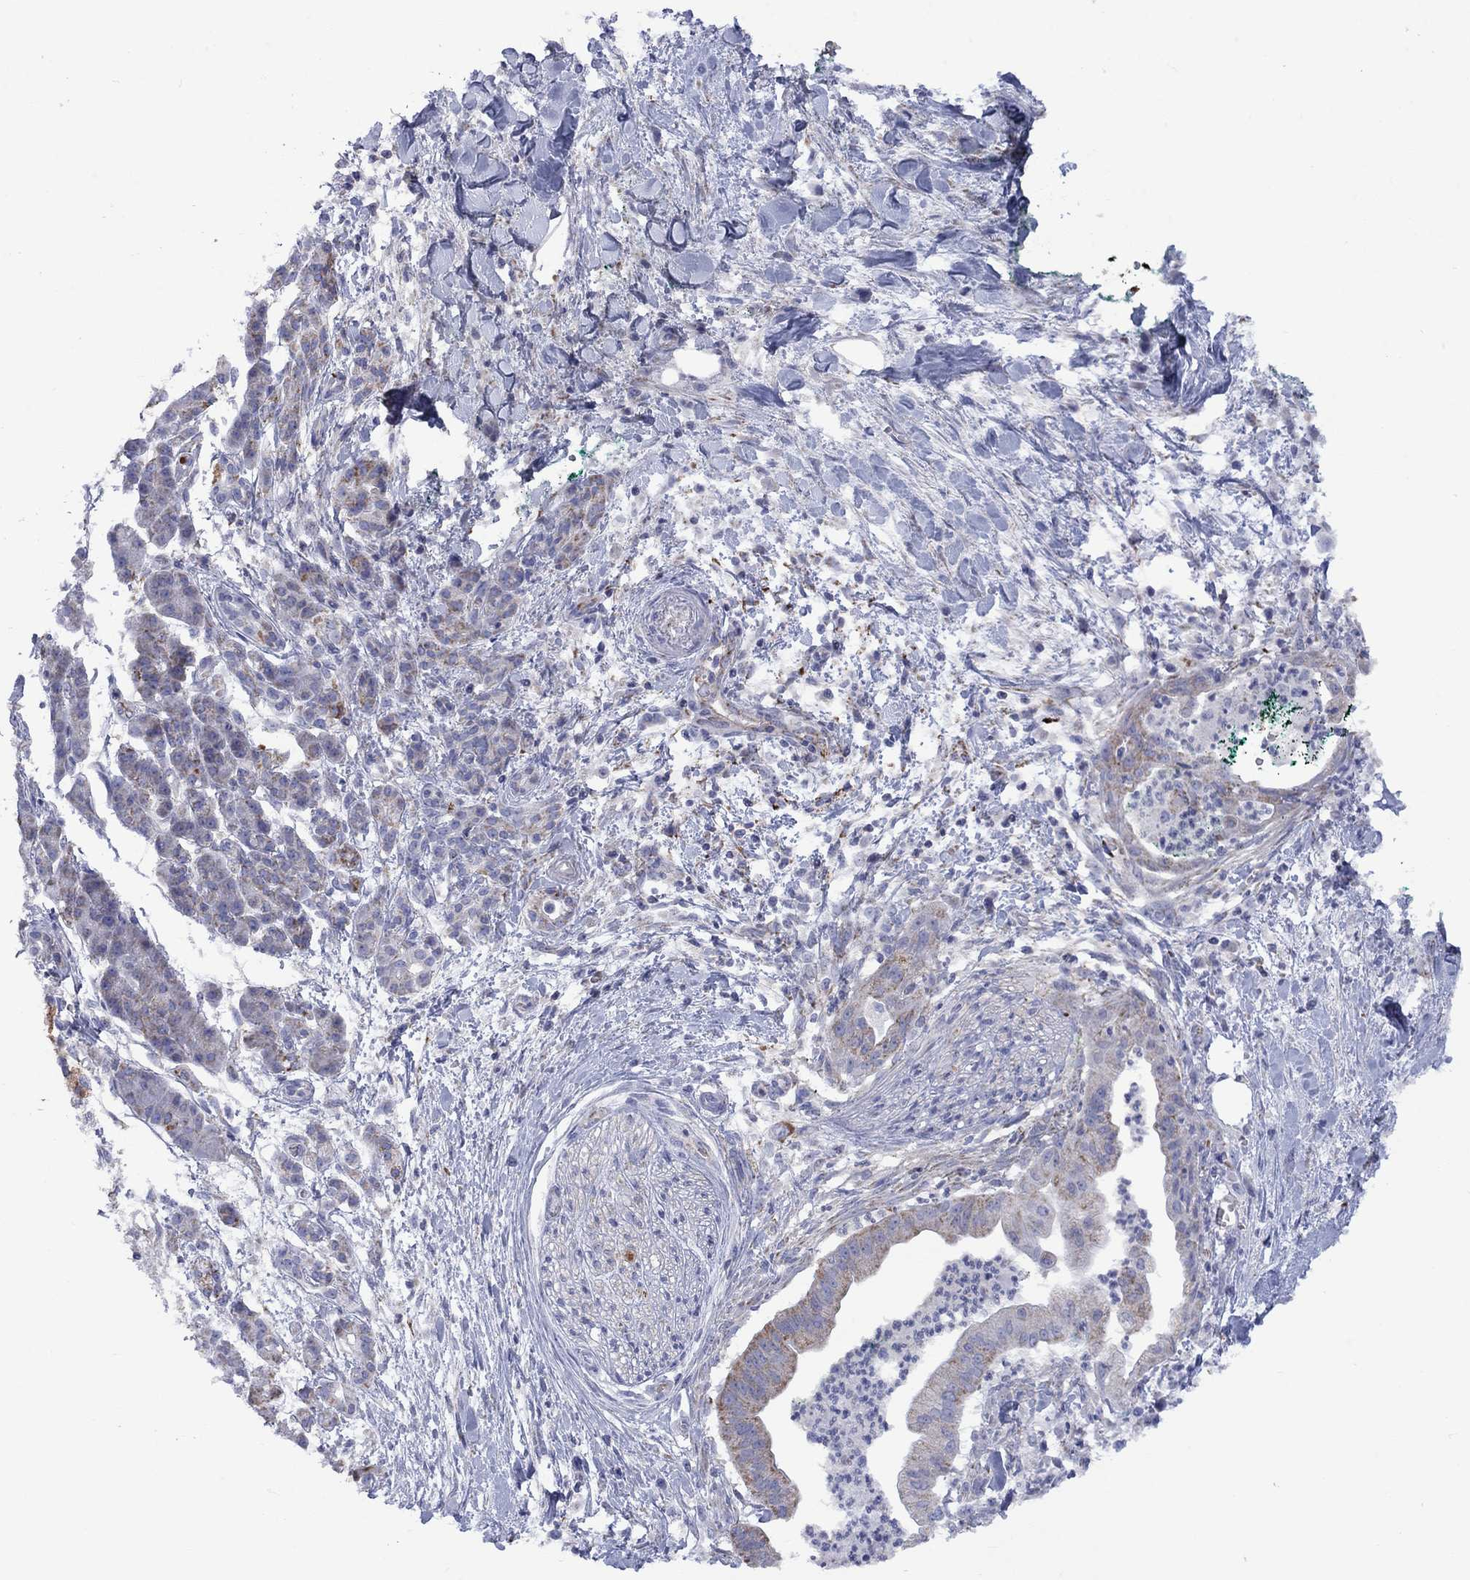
{"staining": {"intensity": "moderate", "quantity": "<25%", "location": "cytoplasmic/membranous"}, "tissue": "pancreatic cancer", "cell_type": "Tumor cells", "image_type": "cancer", "snomed": [{"axis": "morphology", "description": "Normal tissue, NOS"}, {"axis": "morphology", "description": "Adenocarcinoma, NOS"}, {"axis": "topography", "description": "Lymph node"}, {"axis": "topography", "description": "Pancreas"}], "caption": "Immunohistochemical staining of pancreatic cancer reveals low levels of moderate cytoplasmic/membranous expression in approximately <25% of tumor cells.", "gene": "CISD1", "patient": {"sex": "female", "age": 58}}